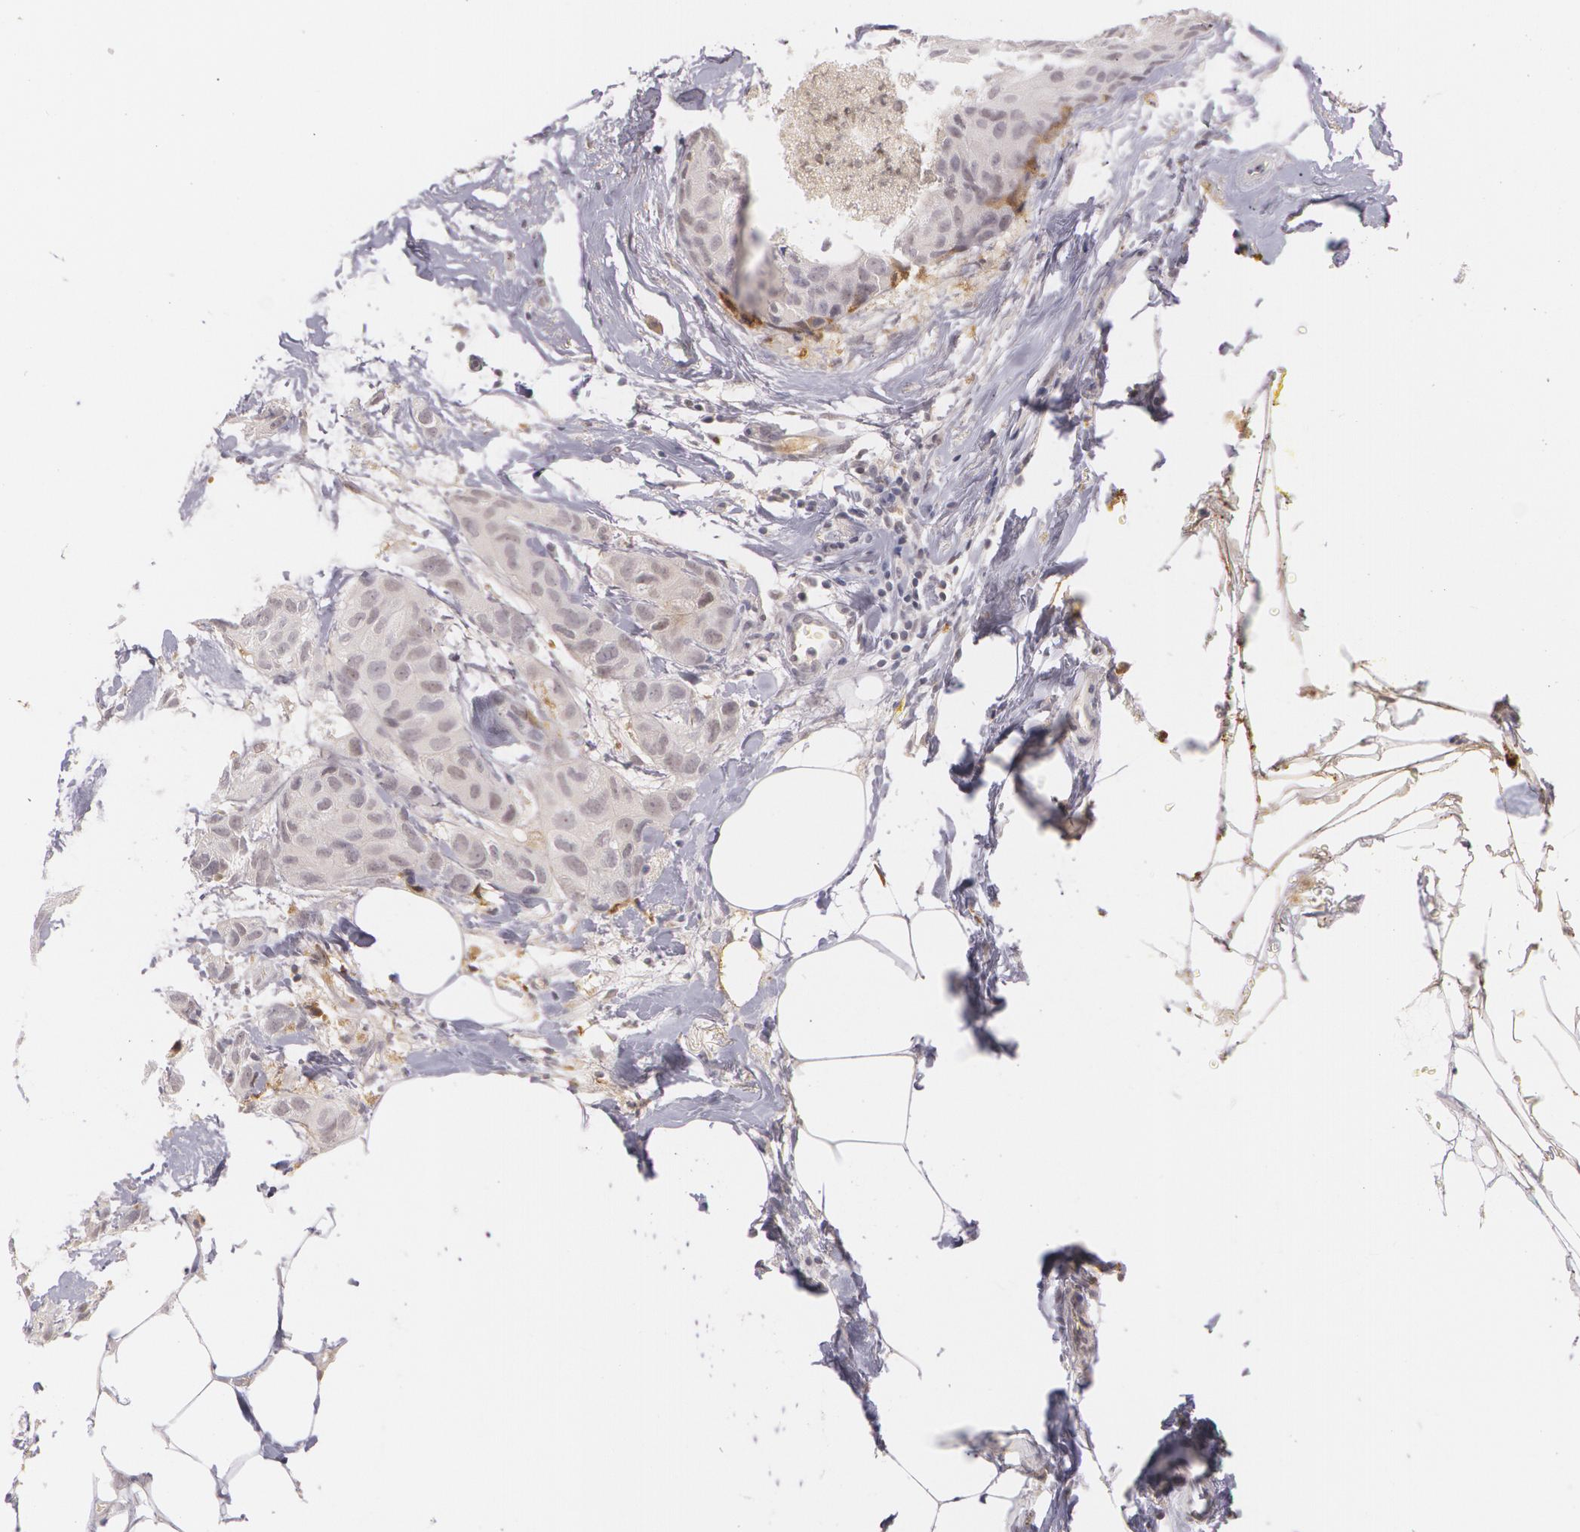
{"staining": {"intensity": "weak", "quantity": "<25%", "location": "nuclear"}, "tissue": "breast cancer", "cell_type": "Tumor cells", "image_type": "cancer", "snomed": [{"axis": "morphology", "description": "Duct carcinoma"}, {"axis": "topography", "description": "Breast"}], "caption": "This photomicrograph is of breast infiltrating ductal carcinoma stained with IHC to label a protein in brown with the nuclei are counter-stained blue. There is no staining in tumor cells.", "gene": "LBP", "patient": {"sex": "female", "age": 68}}